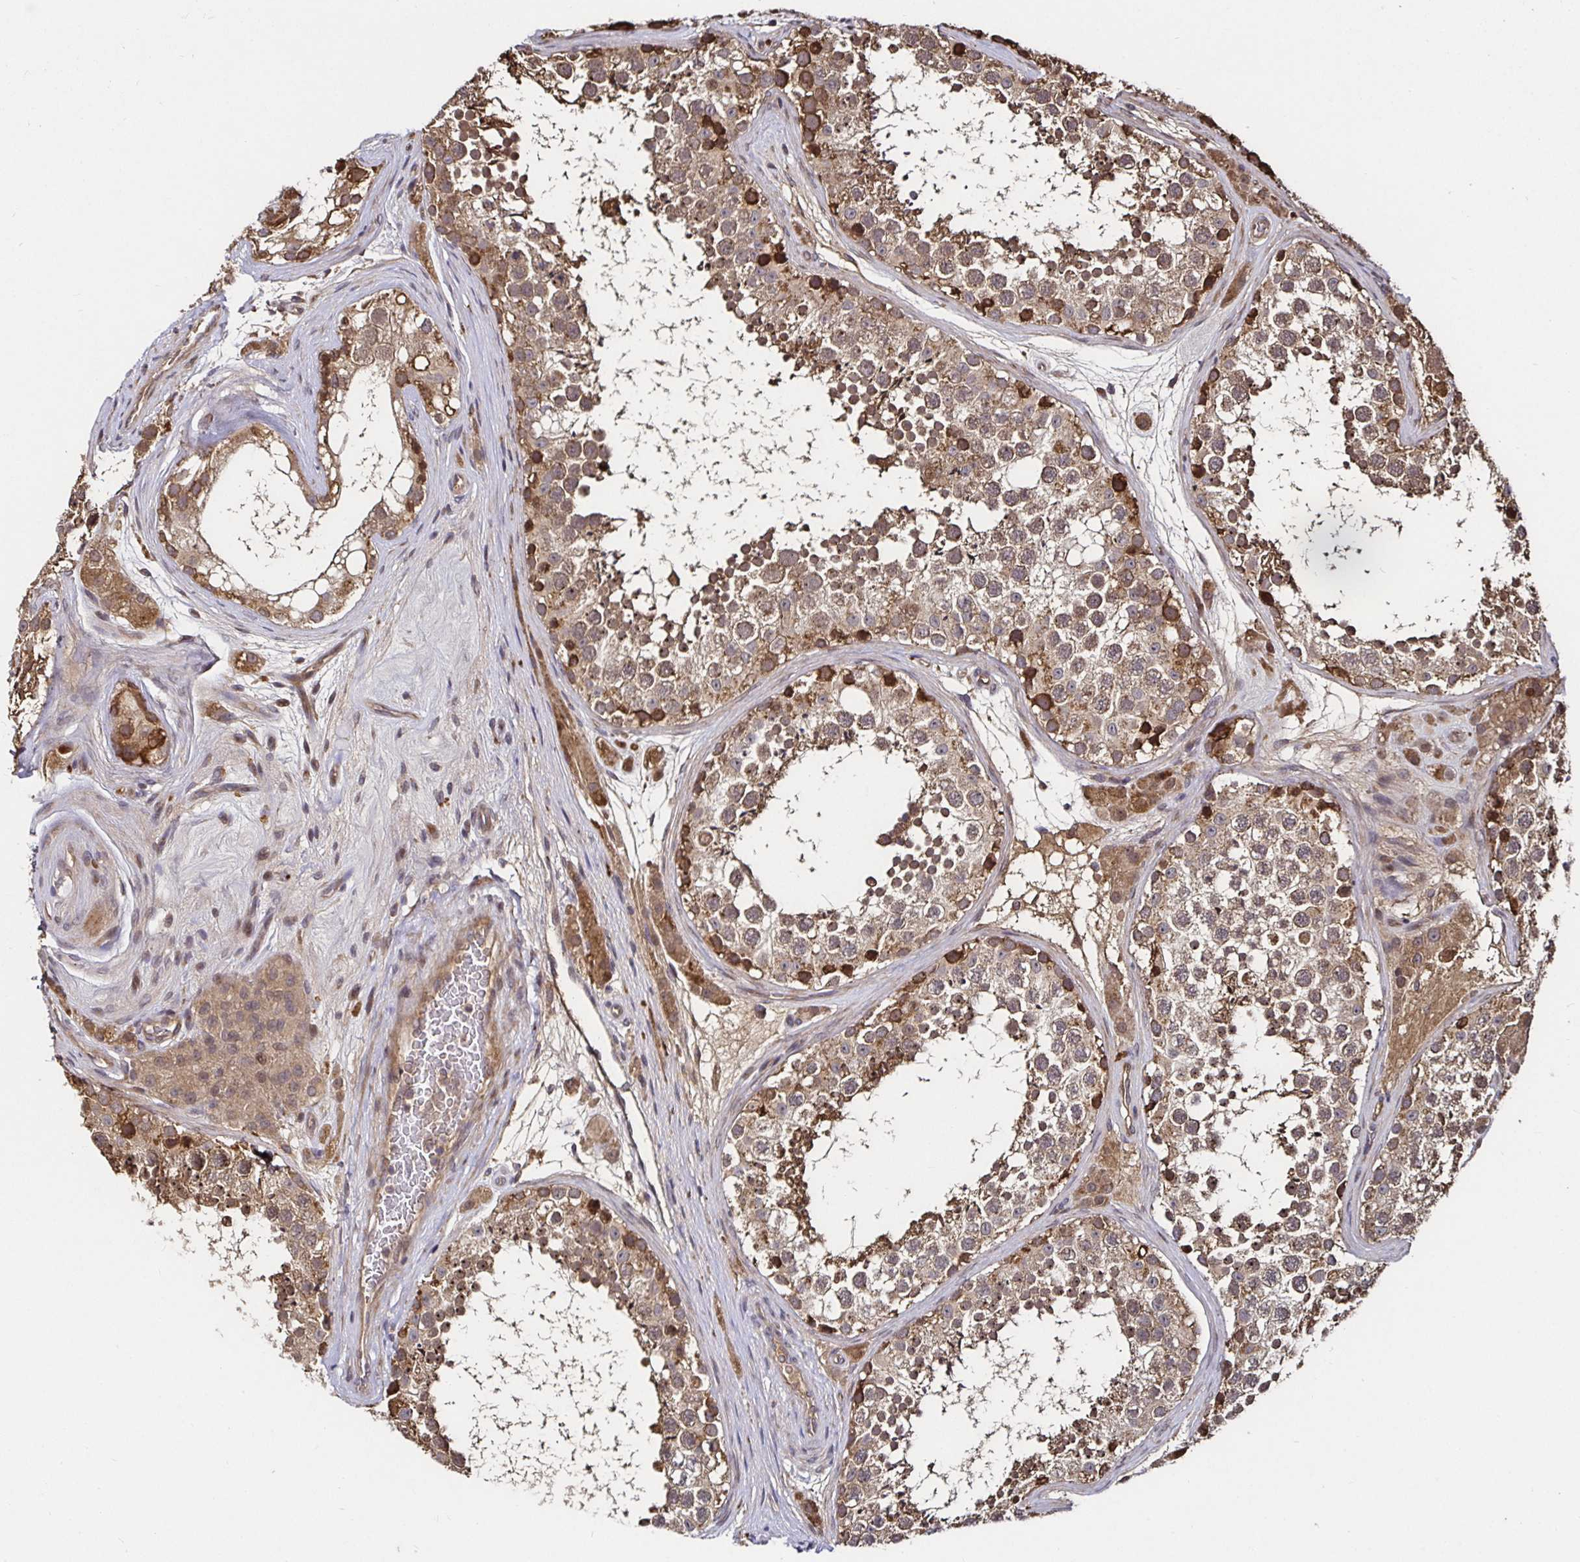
{"staining": {"intensity": "moderate", "quantity": ">75%", "location": "cytoplasmic/membranous,nuclear"}, "tissue": "testis", "cell_type": "Cells in seminiferous ducts", "image_type": "normal", "snomed": [{"axis": "morphology", "description": "Normal tissue, NOS"}, {"axis": "topography", "description": "Testis"}], "caption": "Human testis stained for a protein (brown) displays moderate cytoplasmic/membranous,nuclear positive staining in about >75% of cells in seminiferous ducts.", "gene": "SMYD3", "patient": {"sex": "male", "age": 41}}